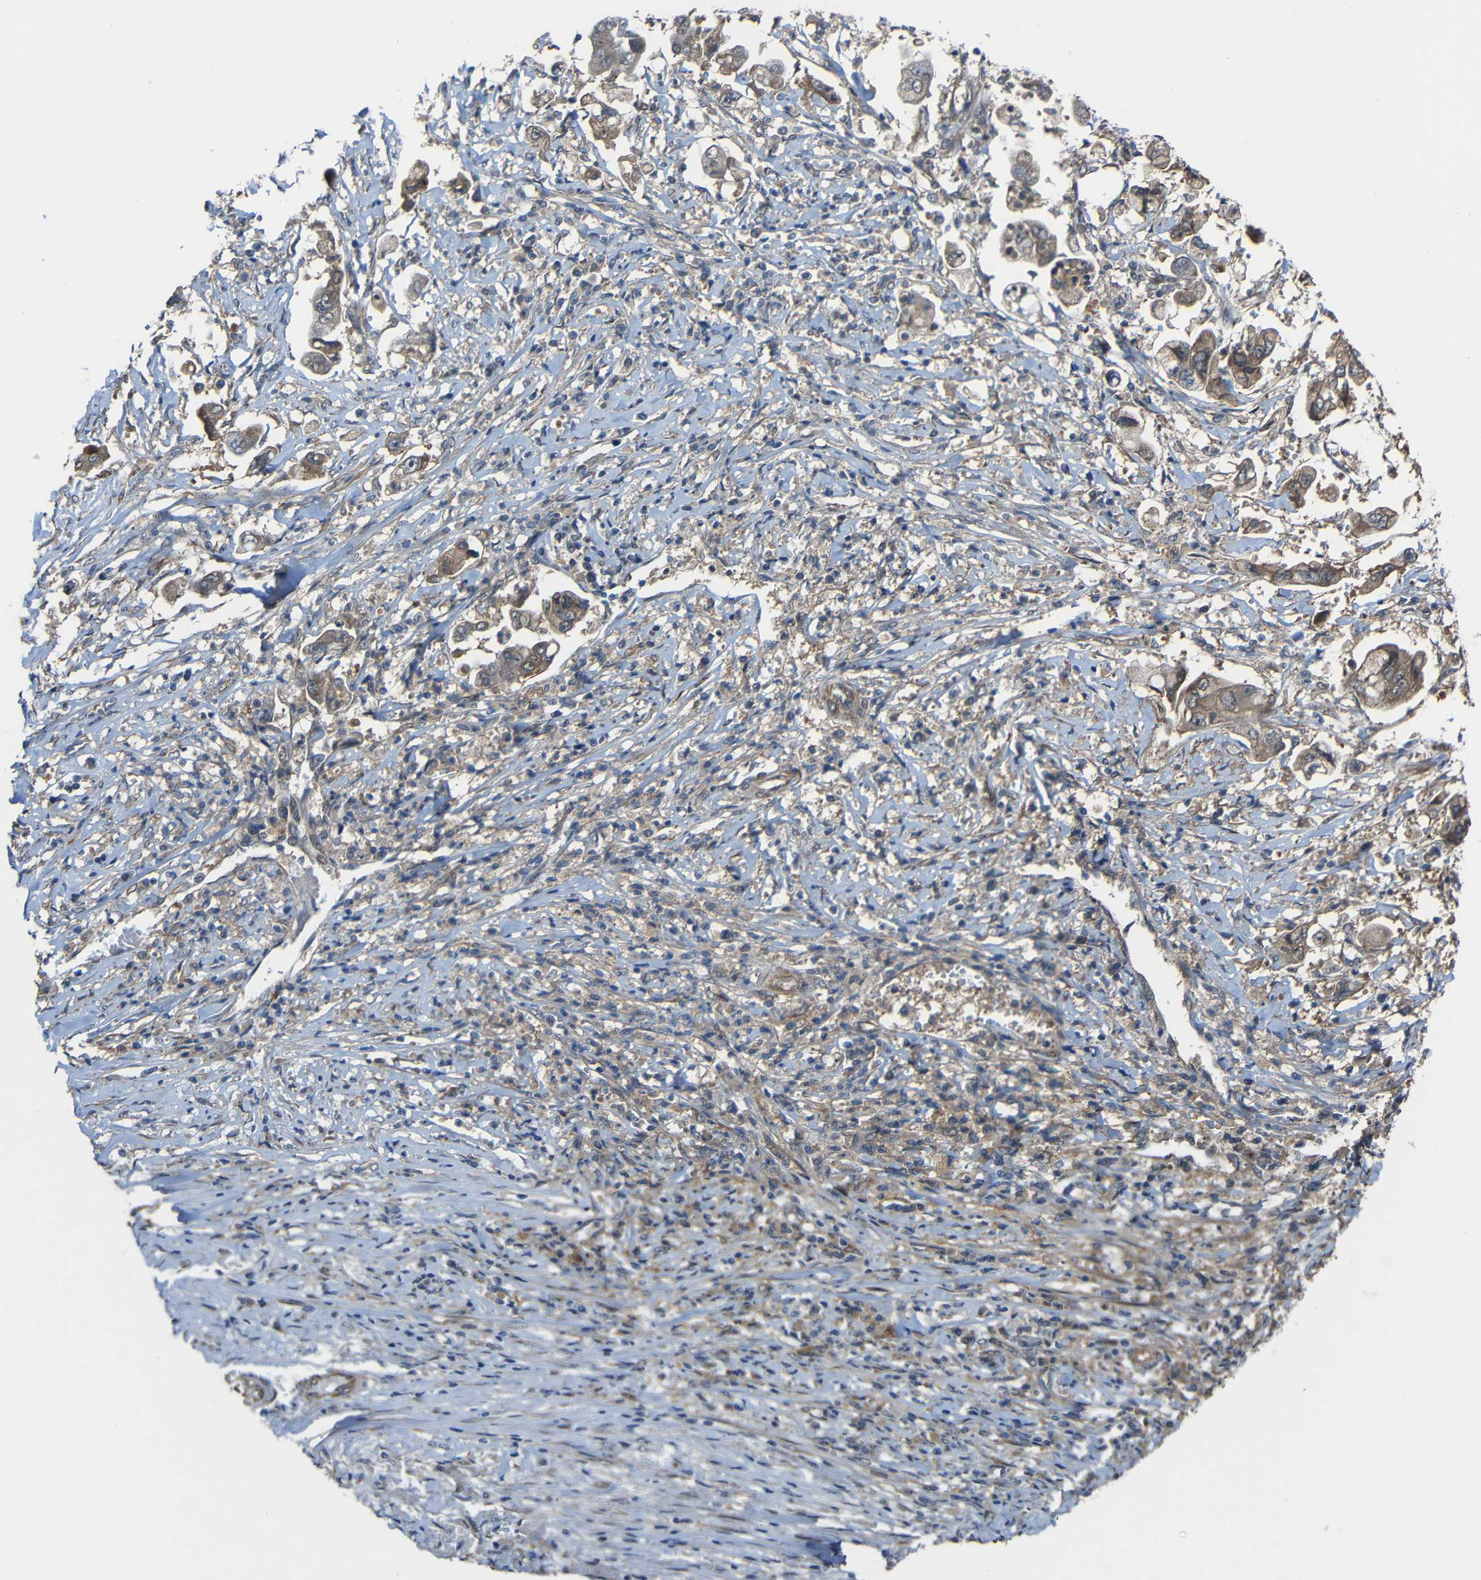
{"staining": {"intensity": "moderate", "quantity": ">75%", "location": "cytoplasmic/membranous"}, "tissue": "stomach cancer", "cell_type": "Tumor cells", "image_type": "cancer", "snomed": [{"axis": "morphology", "description": "Adenocarcinoma, NOS"}, {"axis": "topography", "description": "Stomach"}], "caption": "Immunohistochemistry micrograph of human stomach adenocarcinoma stained for a protein (brown), which shows medium levels of moderate cytoplasmic/membranous staining in approximately >75% of tumor cells.", "gene": "CHST9", "patient": {"sex": "male", "age": 62}}